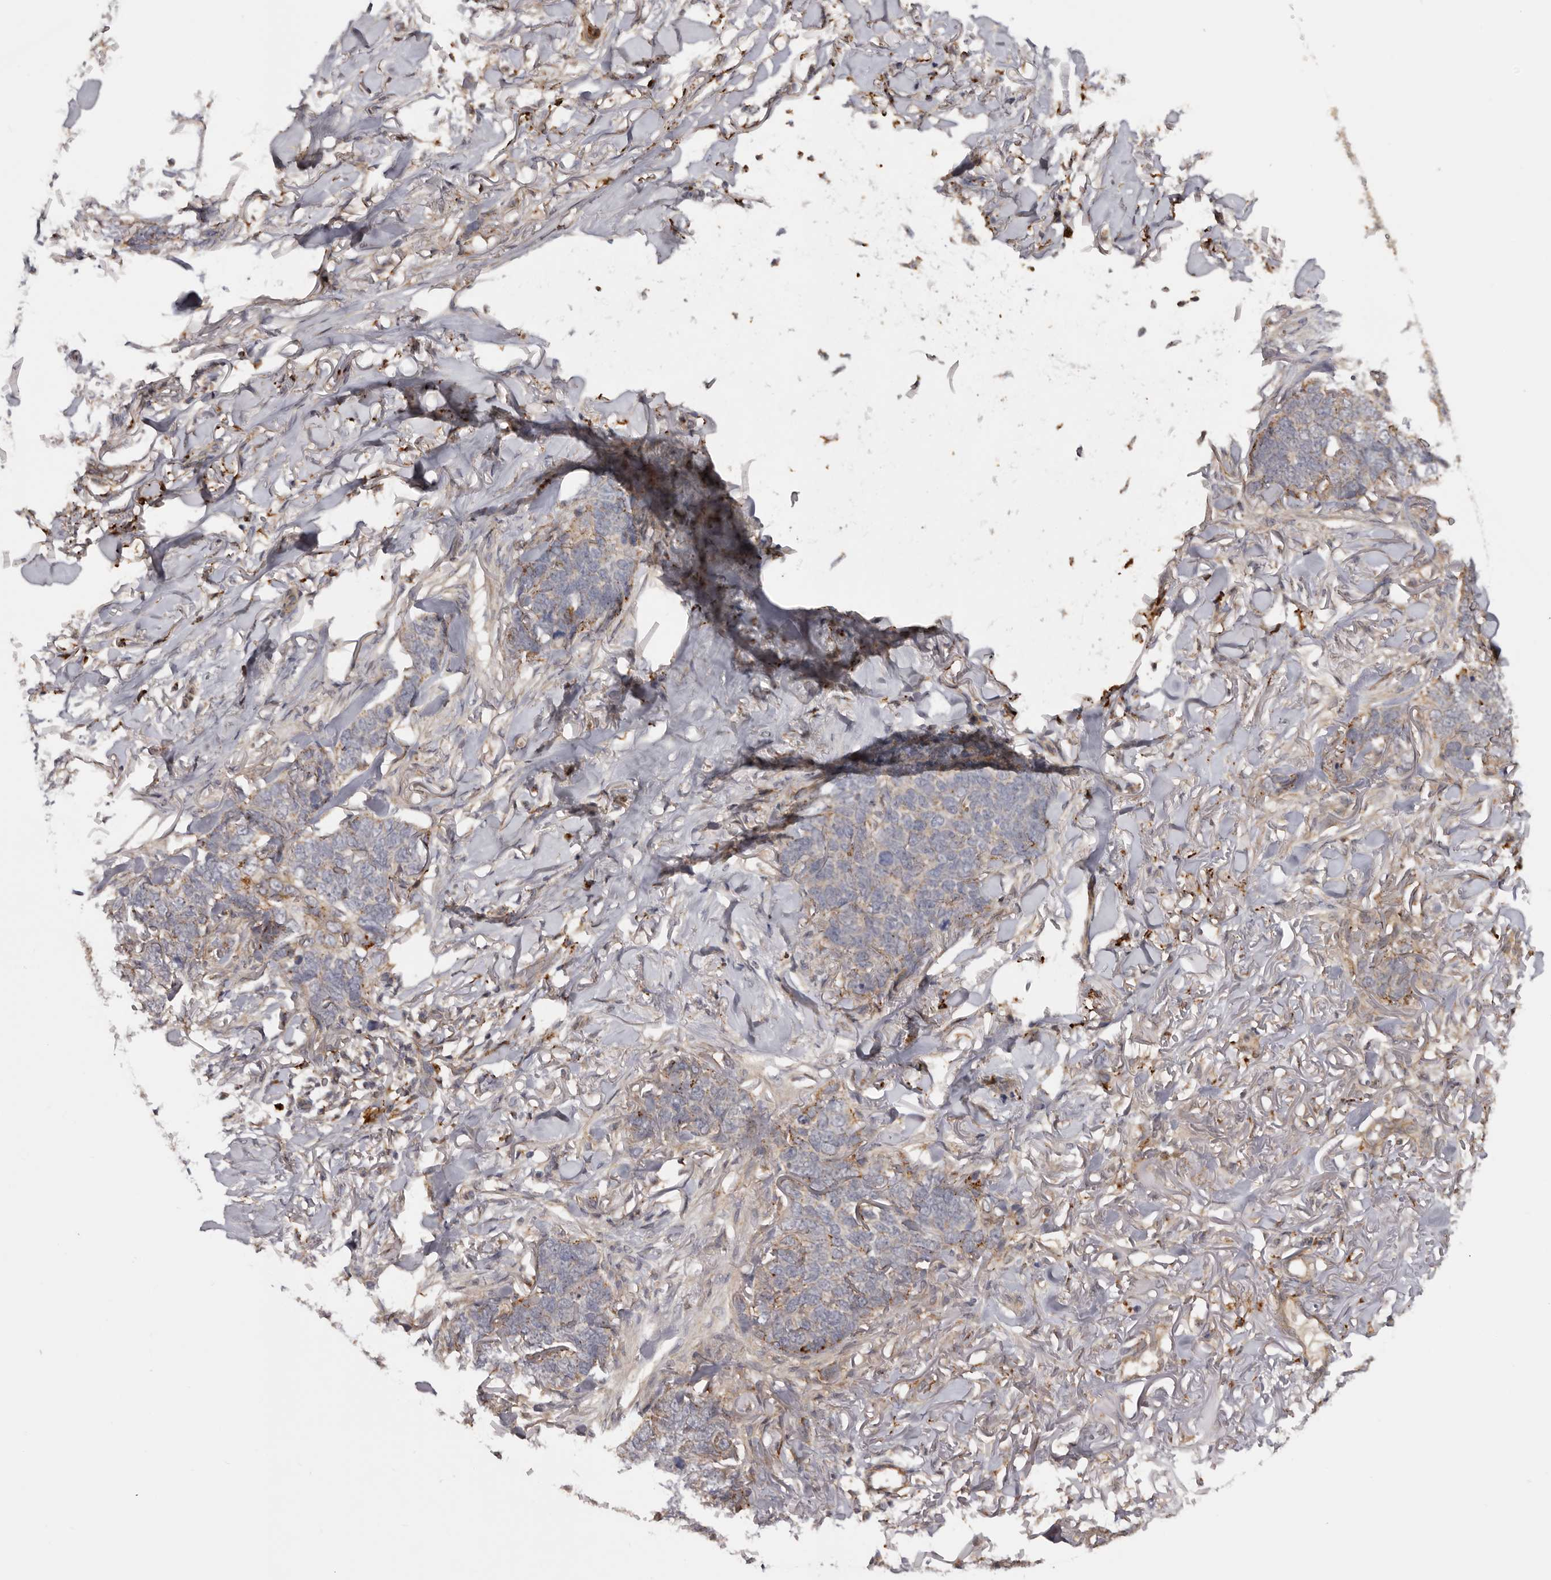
{"staining": {"intensity": "weak", "quantity": ">75%", "location": "cytoplasmic/membranous"}, "tissue": "skin cancer", "cell_type": "Tumor cells", "image_type": "cancer", "snomed": [{"axis": "morphology", "description": "Normal tissue, NOS"}, {"axis": "morphology", "description": "Basal cell carcinoma"}, {"axis": "topography", "description": "Skin"}], "caption": "Immunohistochemistry (IHC) (DAB) staining of skin cancer displays weak cytoplasmic/membranous protein positivity in about >75% of tumor cells.", "gene": "DAP", "patient": {"sex": "male", "age": 77}}